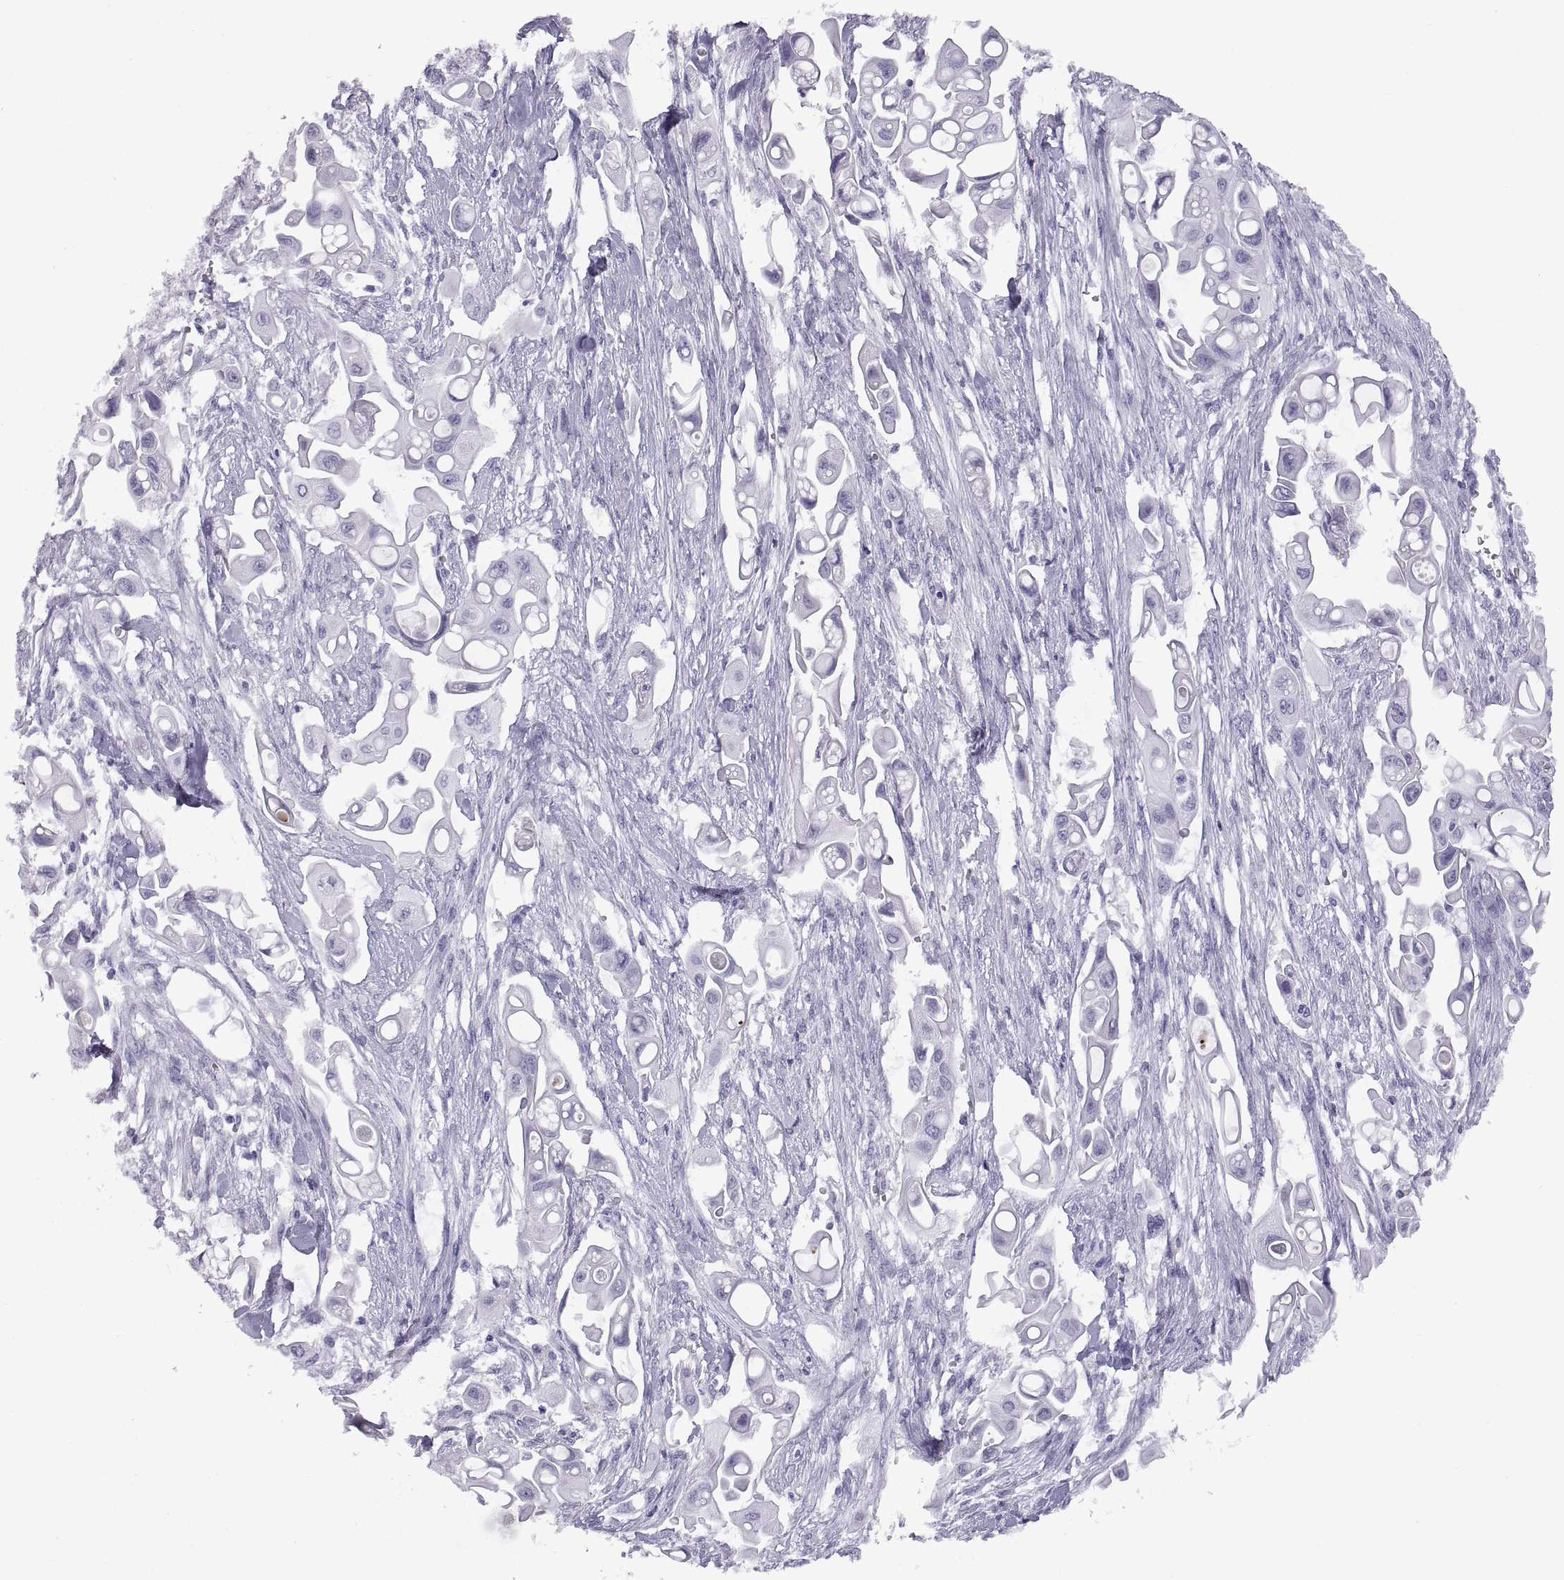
{"staining": {"intensity": "negative", "quantity": "none", "location": "none"}, "tissue": "pancreatic cancer", "cell_type": "Tumor cells", "image_type": "cancer", "snomed": [{"axis": "morphology", "description": "Adenocarcinoma, NOS"}, {"axis": "topography", "description": "Pancreas"}], "caption": "This image is of adenocarcinoma (pancreatic) stained with immunohistochemistry to label a protein in brown with the nuclei are counter-stained blue. There is no expression in tumor cells.", "gene": "RGS20", "patient": {"sex": "male", "age": 50}}